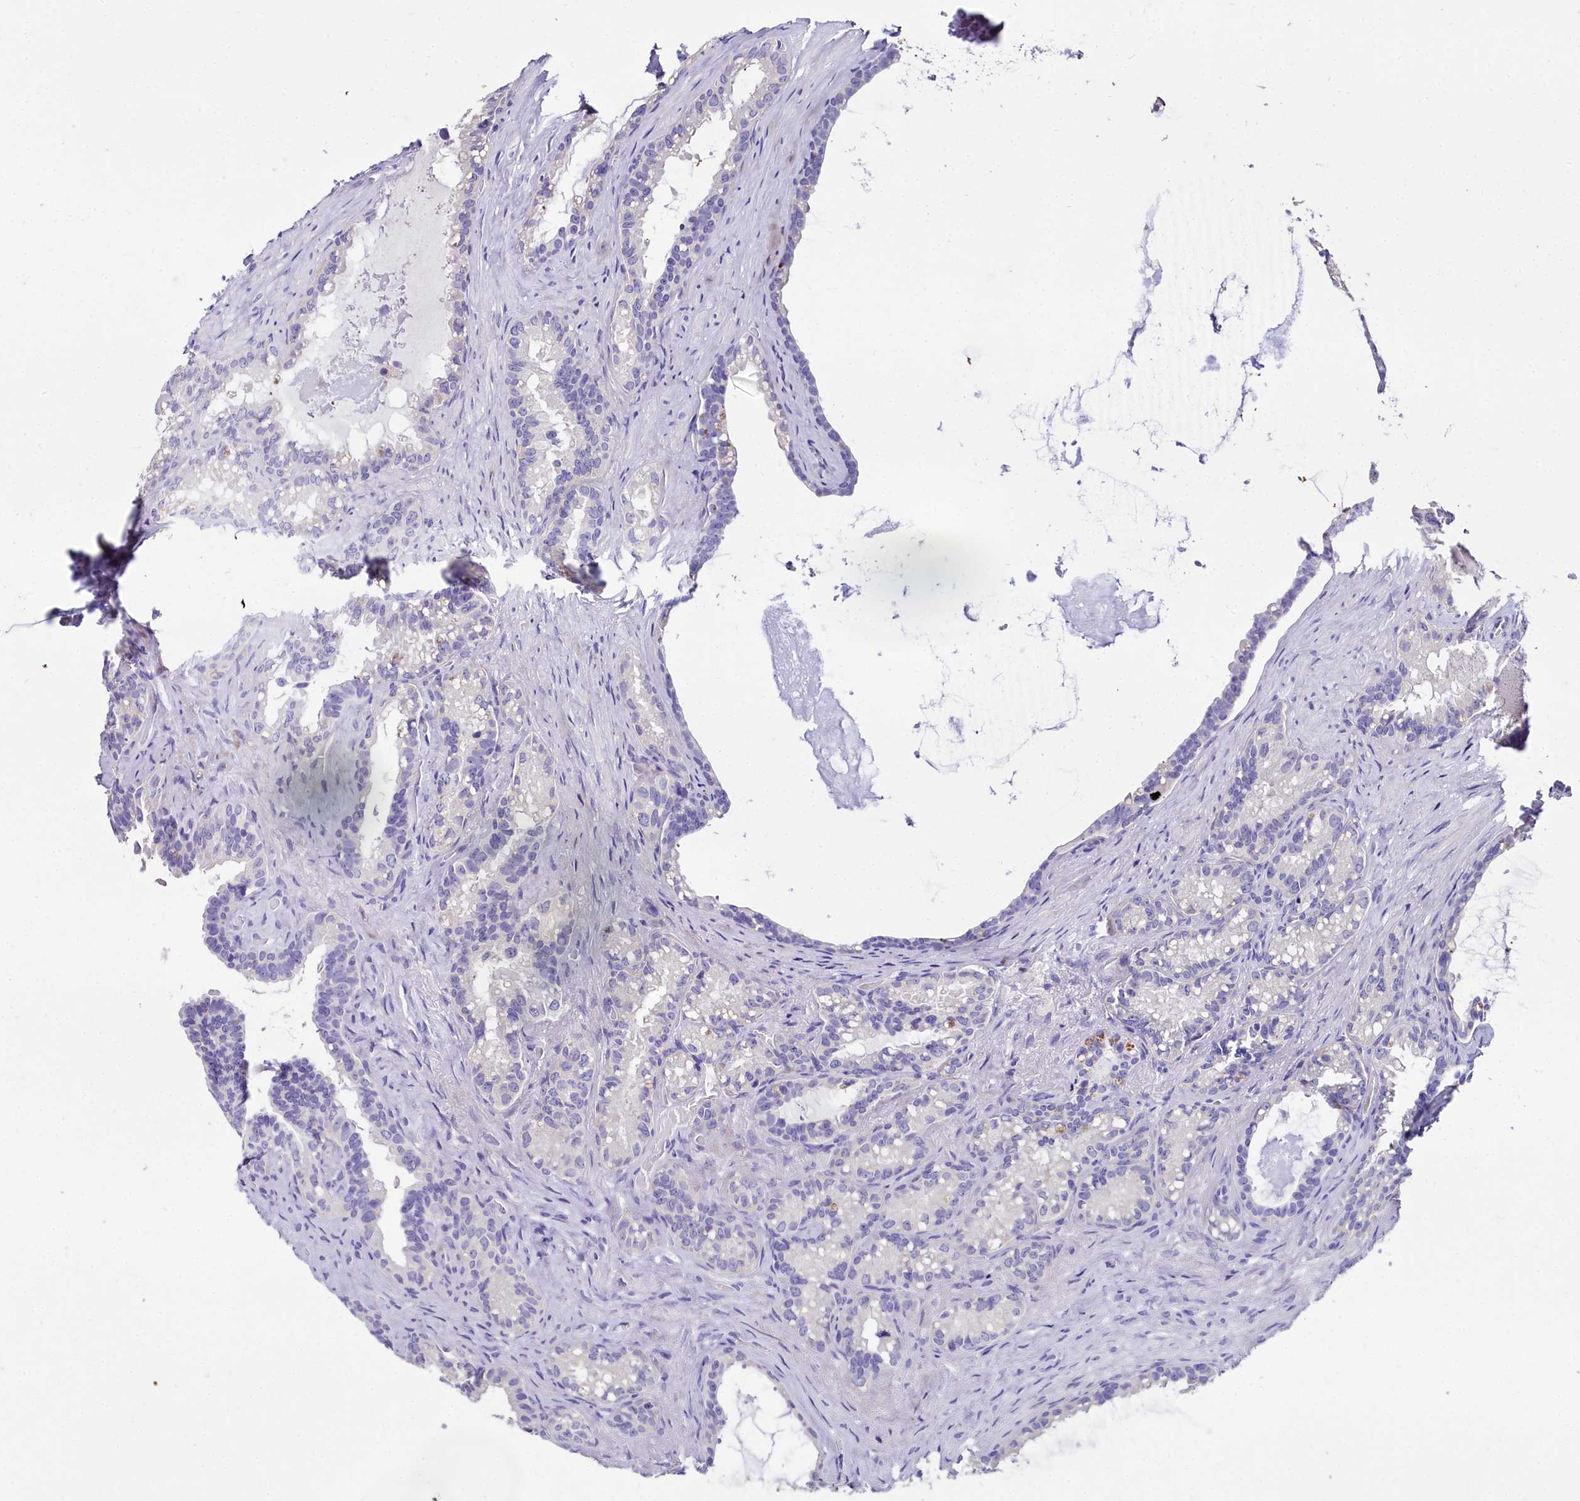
{"staining": {"intensity": "negative", "quantity": "none", "location": "none"}, "tissue": "seminal vesicle", "cell_type": "Glandular cells", "image_type": "normal", "snomed": [{"axis": "morphology", "description": "Normal tissue, NOS"}, {"axis": "topography", "description": "Prostate"}, {"axis": "topography", "description": "Seminal veicle"}], "caption": "A histopathology image of human seminal vesicle is negative for staining in glandular cells. (Immunohistochemistry, brightfield microscopy, high magnification).", "gene": "MS4A18", "patient": {"sex": "male", "age": 79}}